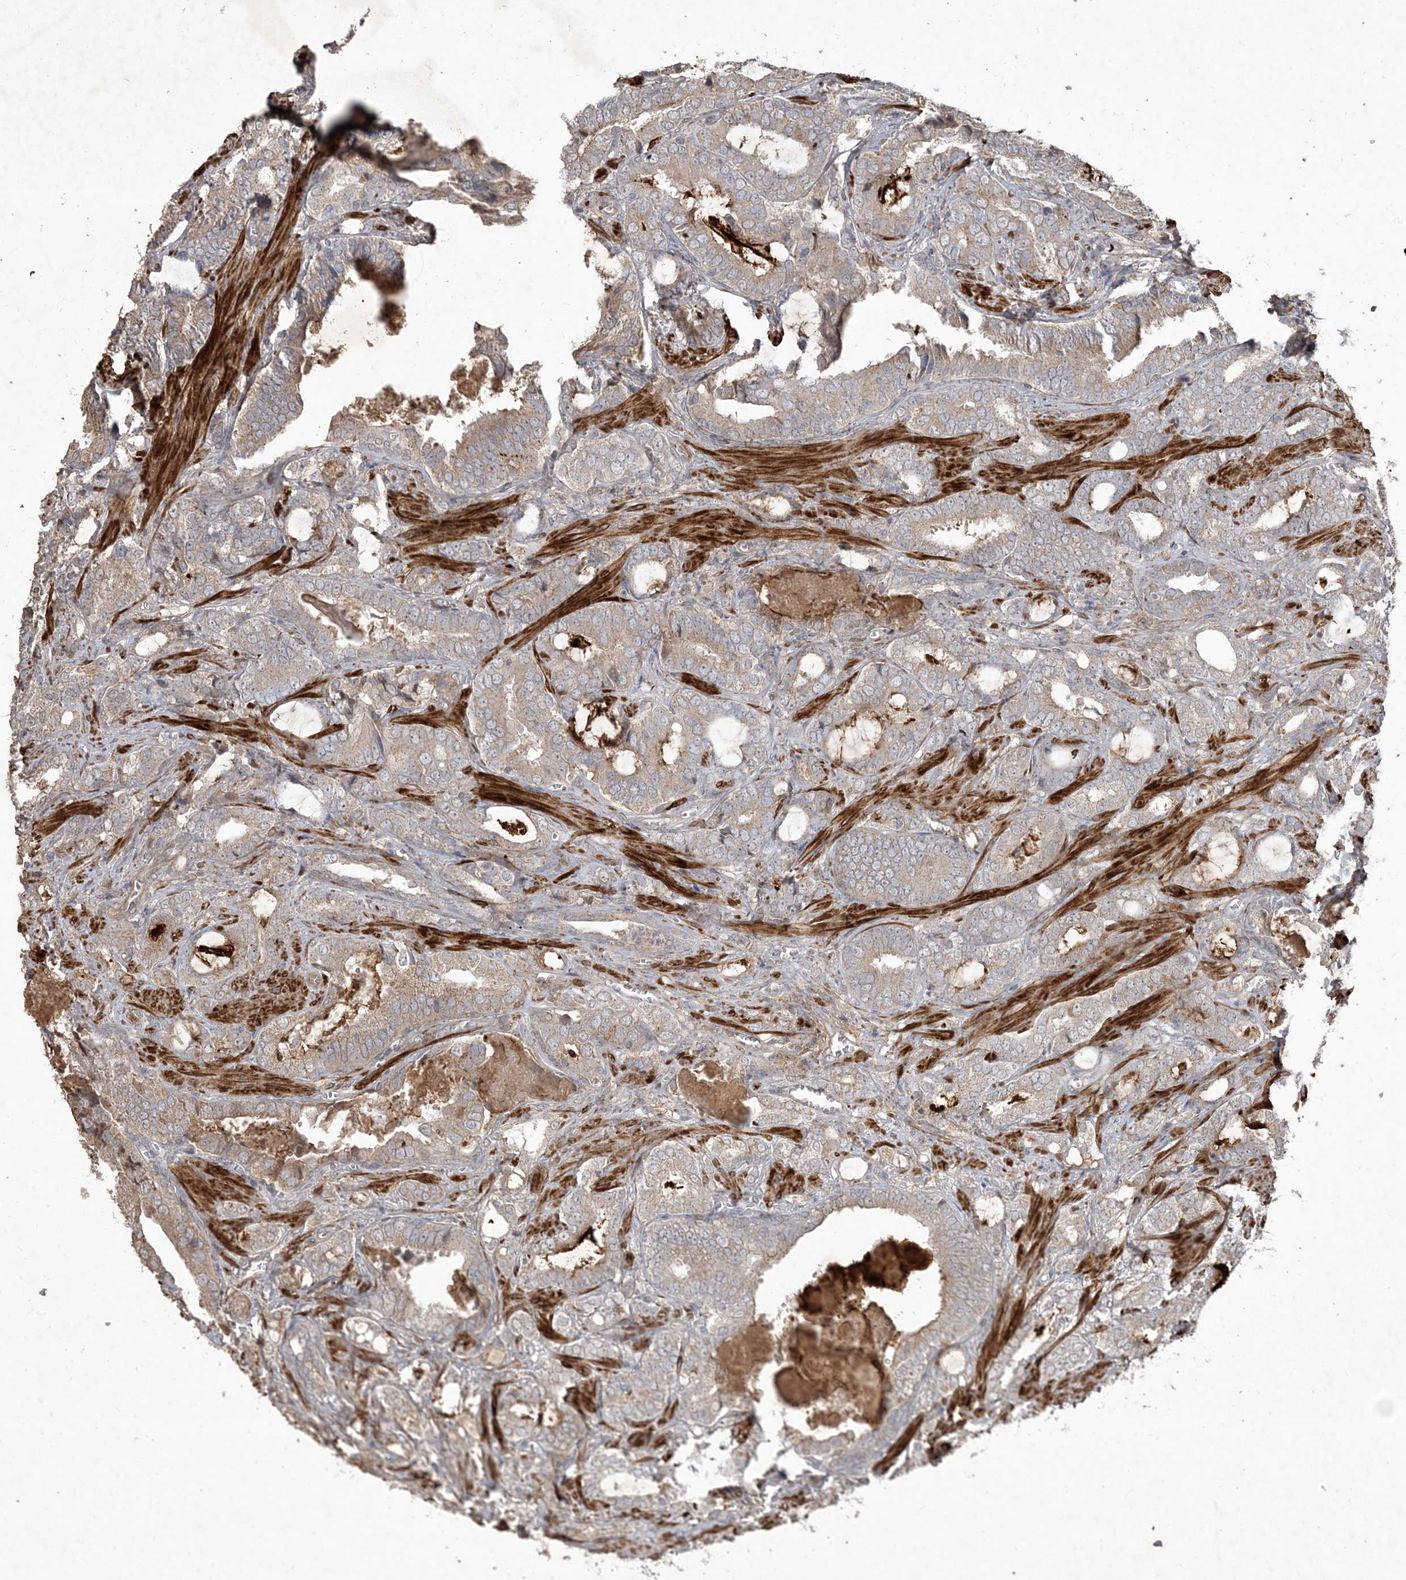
{"staining": {"intensity": "weak", "quantity": "25%-75%", "location": "cytoplasmic/membranous"}, "tissue": "prostate cancer", "cell_type": "Tumor cells", "image_type": "cancer", "snomed": [{"axis": "morphology", "description": "Adenocarcinoma, High grade"}, {"axis": "topography", "description": "Prostate and seminal vesicle, NOS"}], "caption": "Prostate adenocarcinoma (high-grade) was stained to show a protein in brown. There is low levels of weak cytoplasmic/membranous staining in about 25%-75% of tumor cells.", "gene": "PRRT3", "patient": {"sex": "male", "age": 67}}